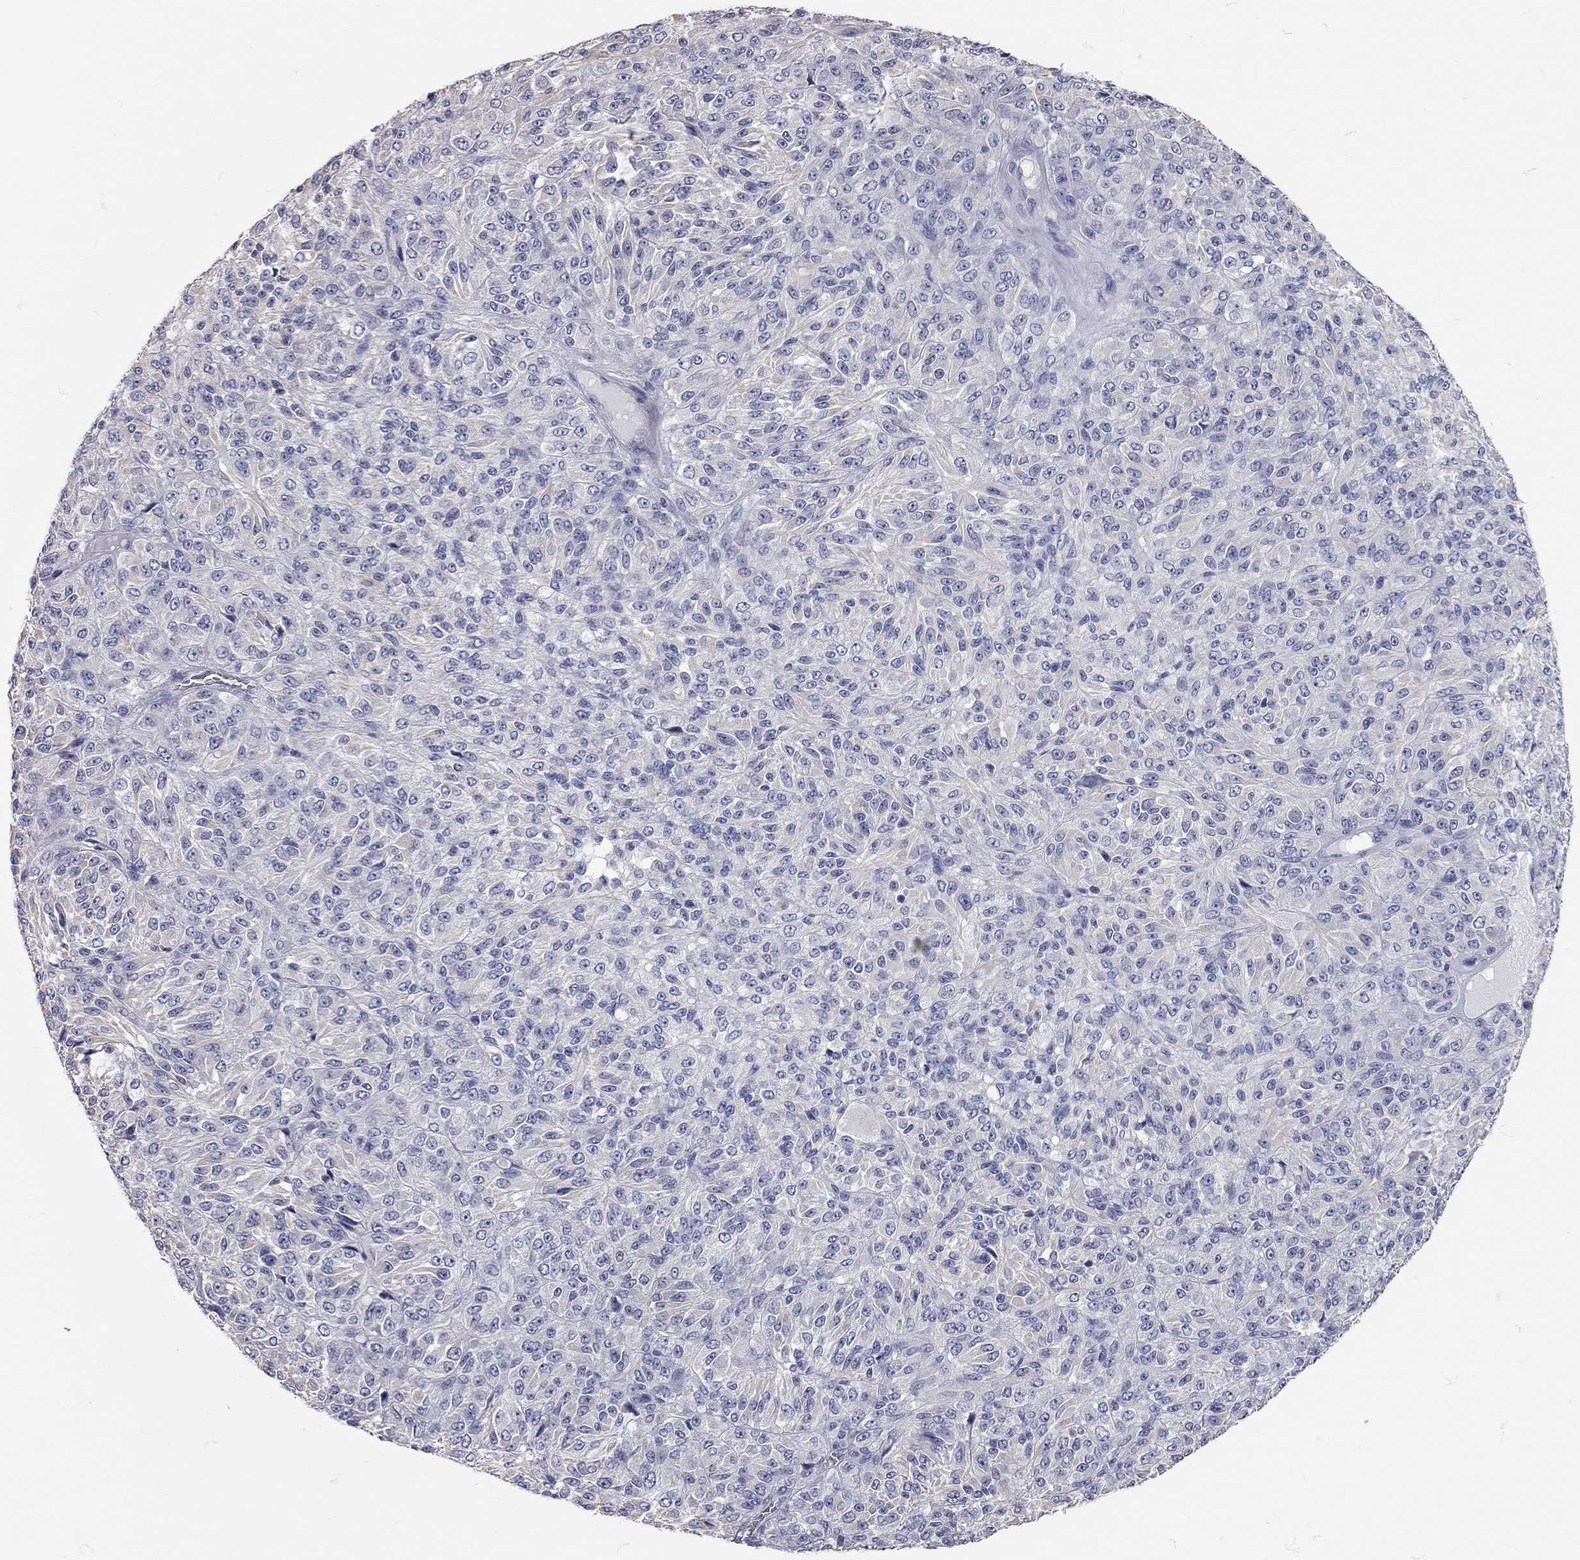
{"staining": {"intensity": "negative", "quantity": "none", "location": "none"}, "tissue": "melanoma", "cell_type": "Tumor cells", "image_type": "cancer", "snomed": [{"axis": "morphology", "description": "Malignant melanoma, Metastatic site"}, {"axis": "topography", "description": "Brain"}], "caption": "IHC micrograph of human melanoma stained for a protein (brown), which demonstrates no positivity in tumor cells.", "gene": "C10orf90", "patient": {"sex": "female", "age": 56}}